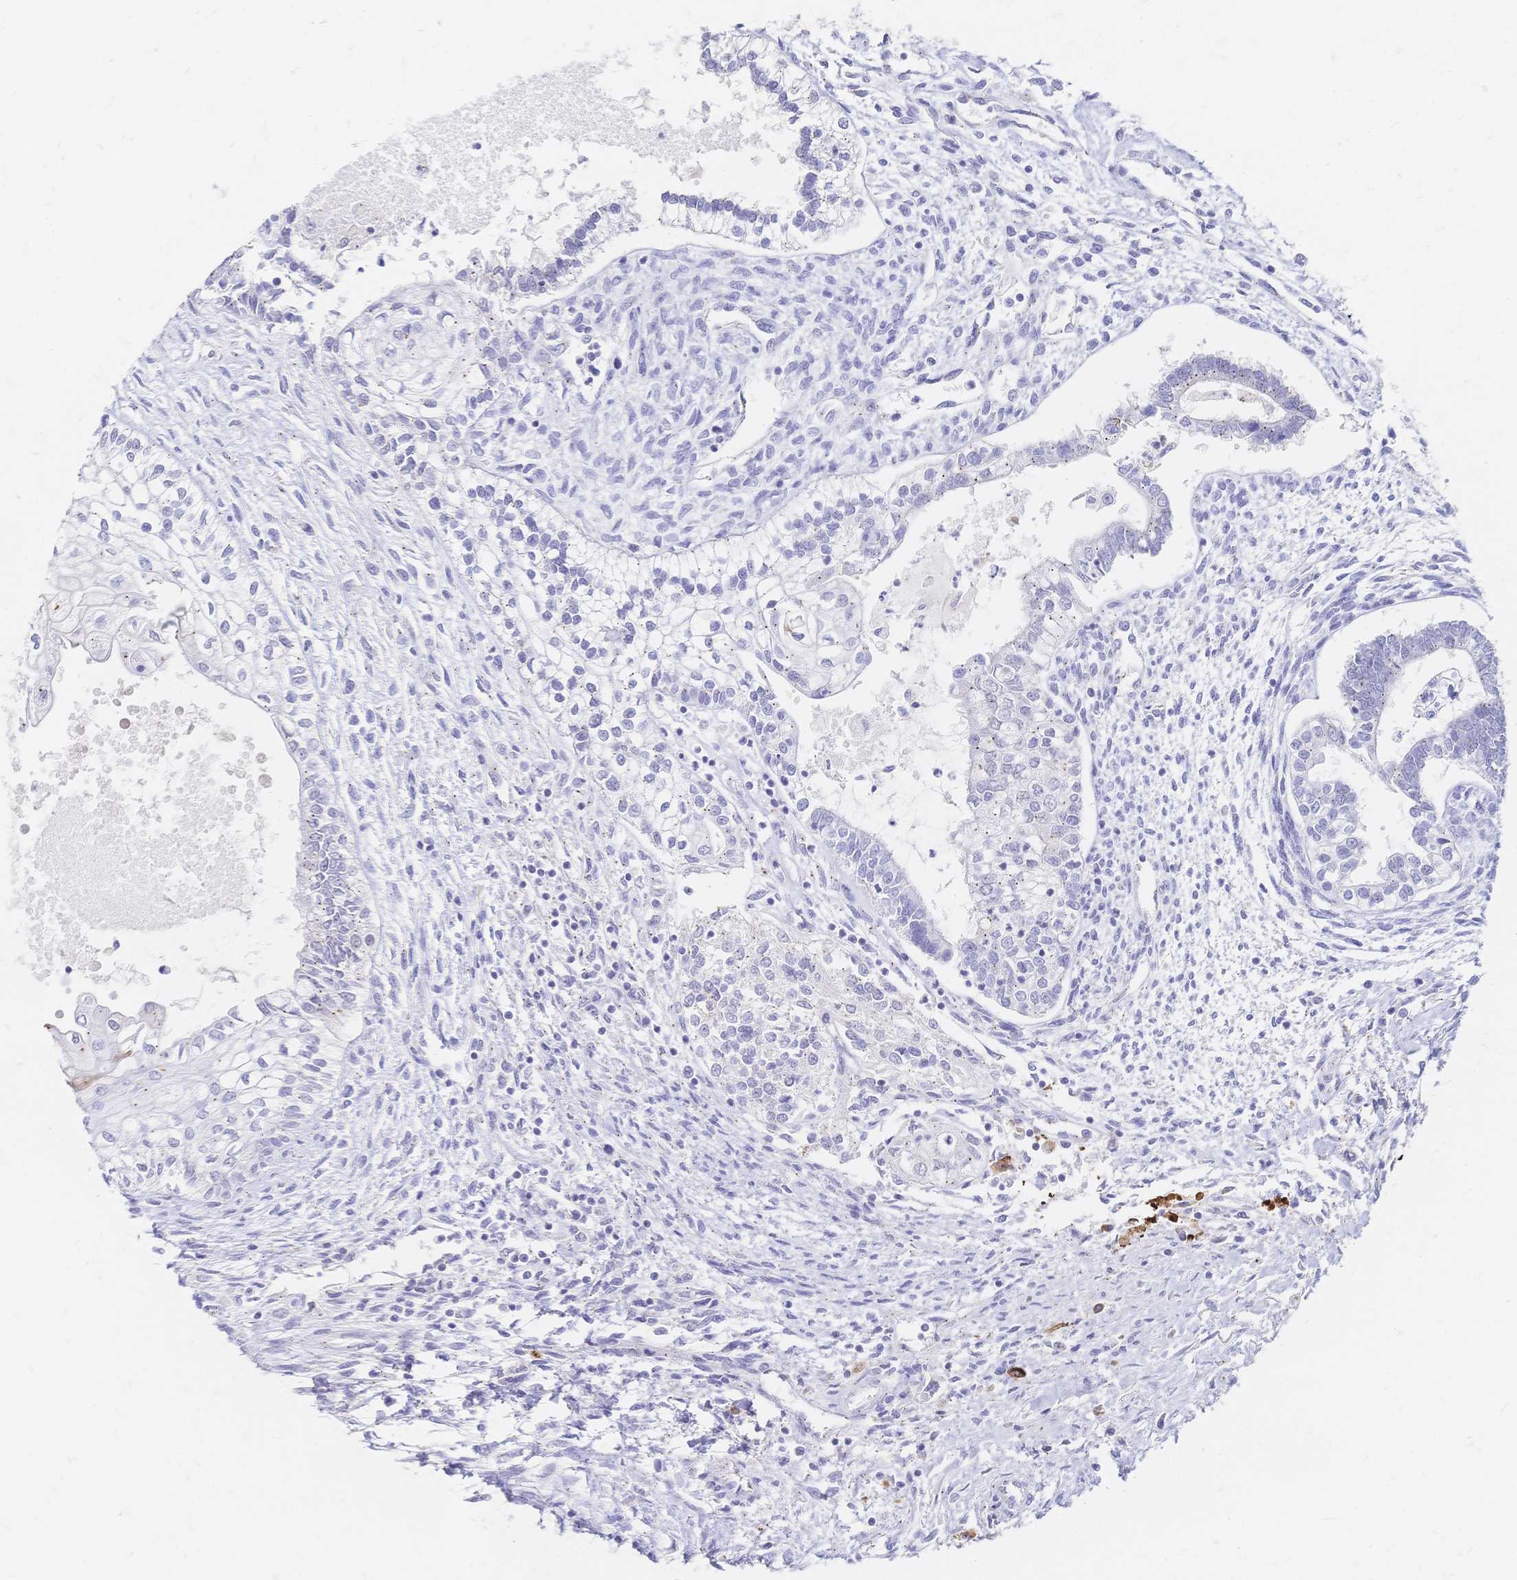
{"staining": {"intensity": "negative", "quantity": "none", "location": "none"}, "tissue": "testis cancer", "cell_type": "Tumor cells", "image_type": "cancer", "snomed": [{"axis": "morphology", "description": "Carcinoma, Embryonal, NOS"}, {"axis": "topography", "description": "Testis"}], "caption": "Tumor cells show no significant staining in testis cancer.", "gene": "PSORS1C2", "patient": {"sex": "male", "age": 37}}